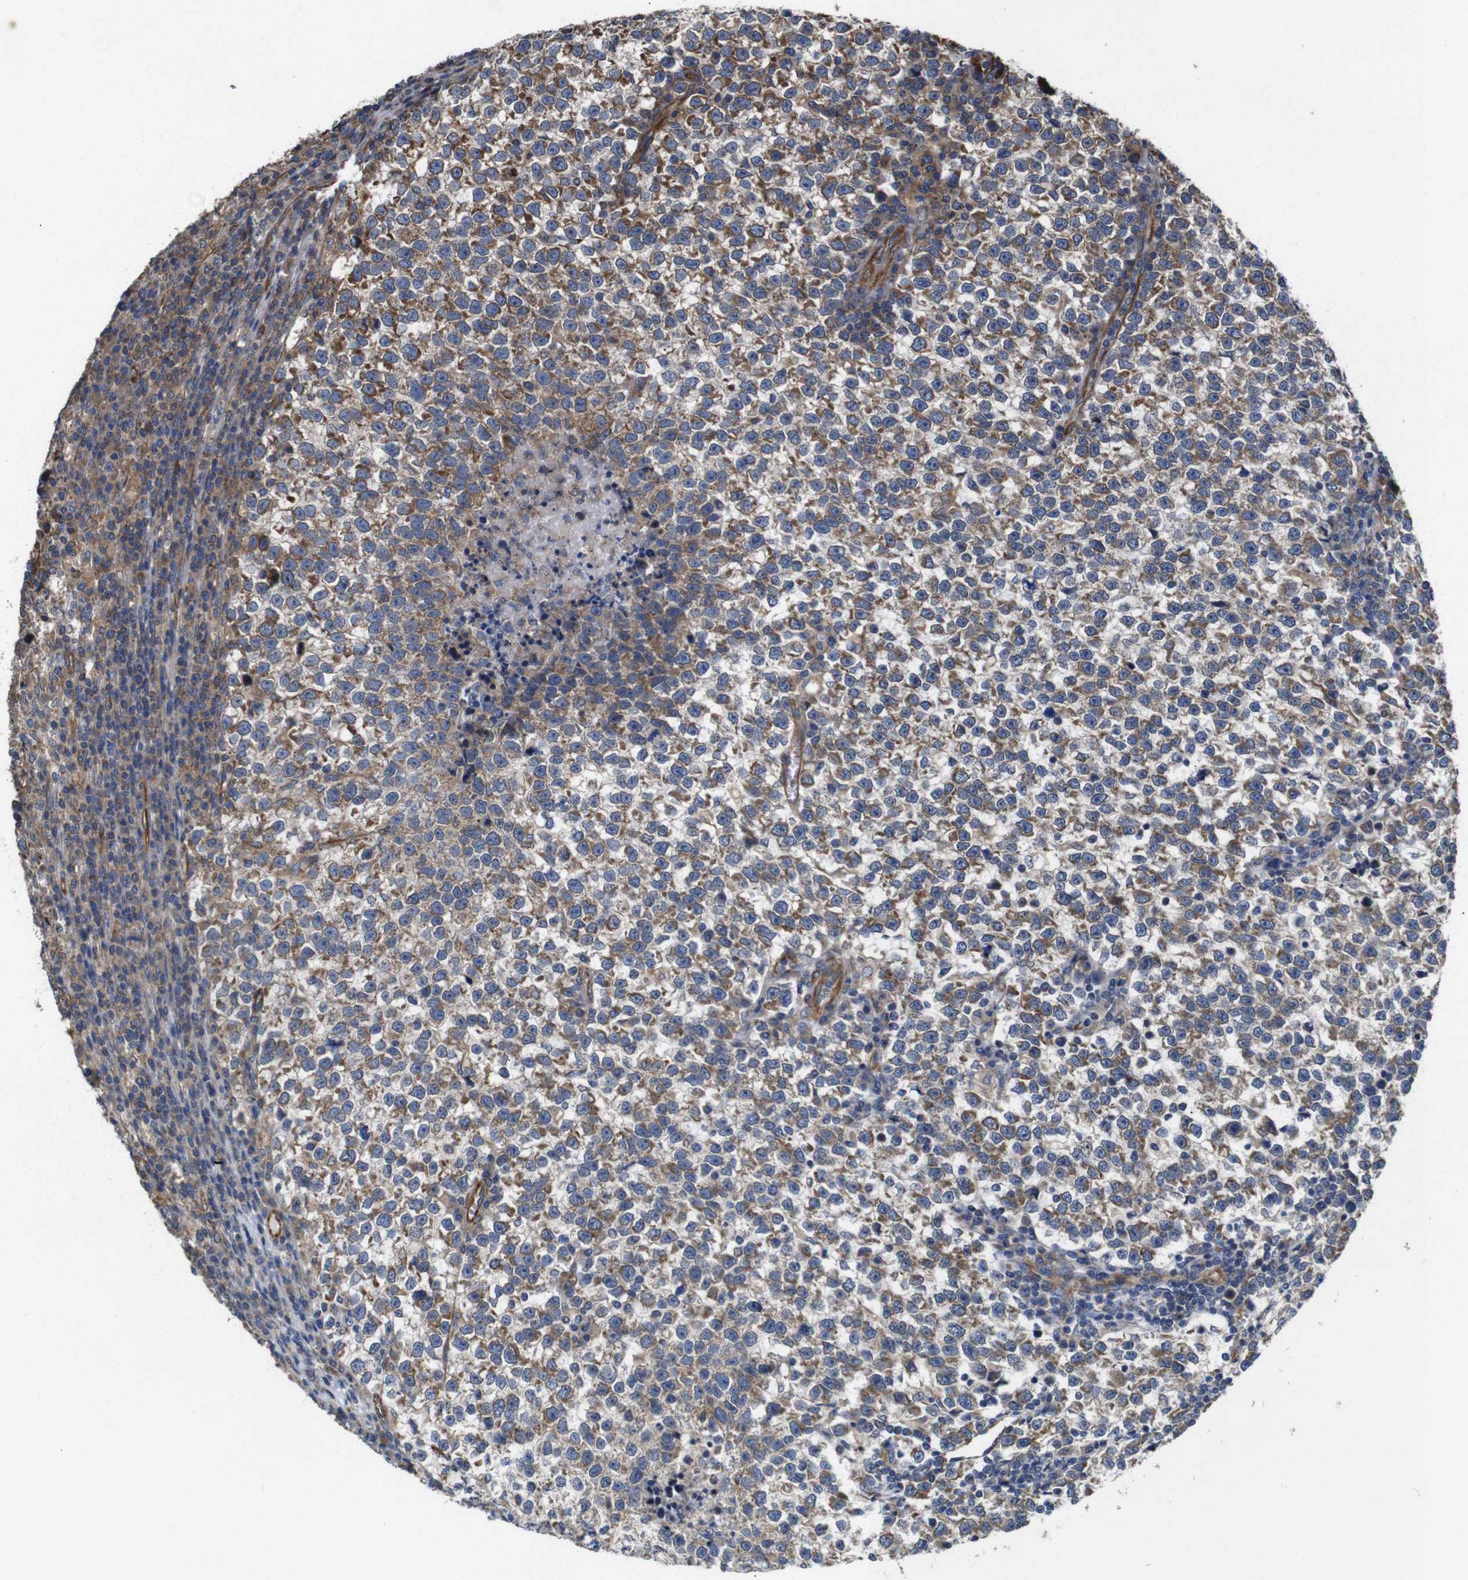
{"staining": {"intensity": "moderate", "quantity": ">75%", "location": "cytoplasmic/membranous"}, "tissue": "testis cancer", "cell_type": "Tumor cells", "image_type": "cancer", "snomed": [{"axis": "morphology", "description": "Normal tissue, NOS"}, {"axis": "morphology", "description": "Seminoma, NOS"}, {"axis": "topography", "description": "Testis"}], "caption": "This is an image of IHC staining of testis cancer (seminoma), which shows moderate staining in the cytoplasmic/membranous of tumor cells.", "gene": "POMK", "patient": {"sex": "male", "age": 43}}